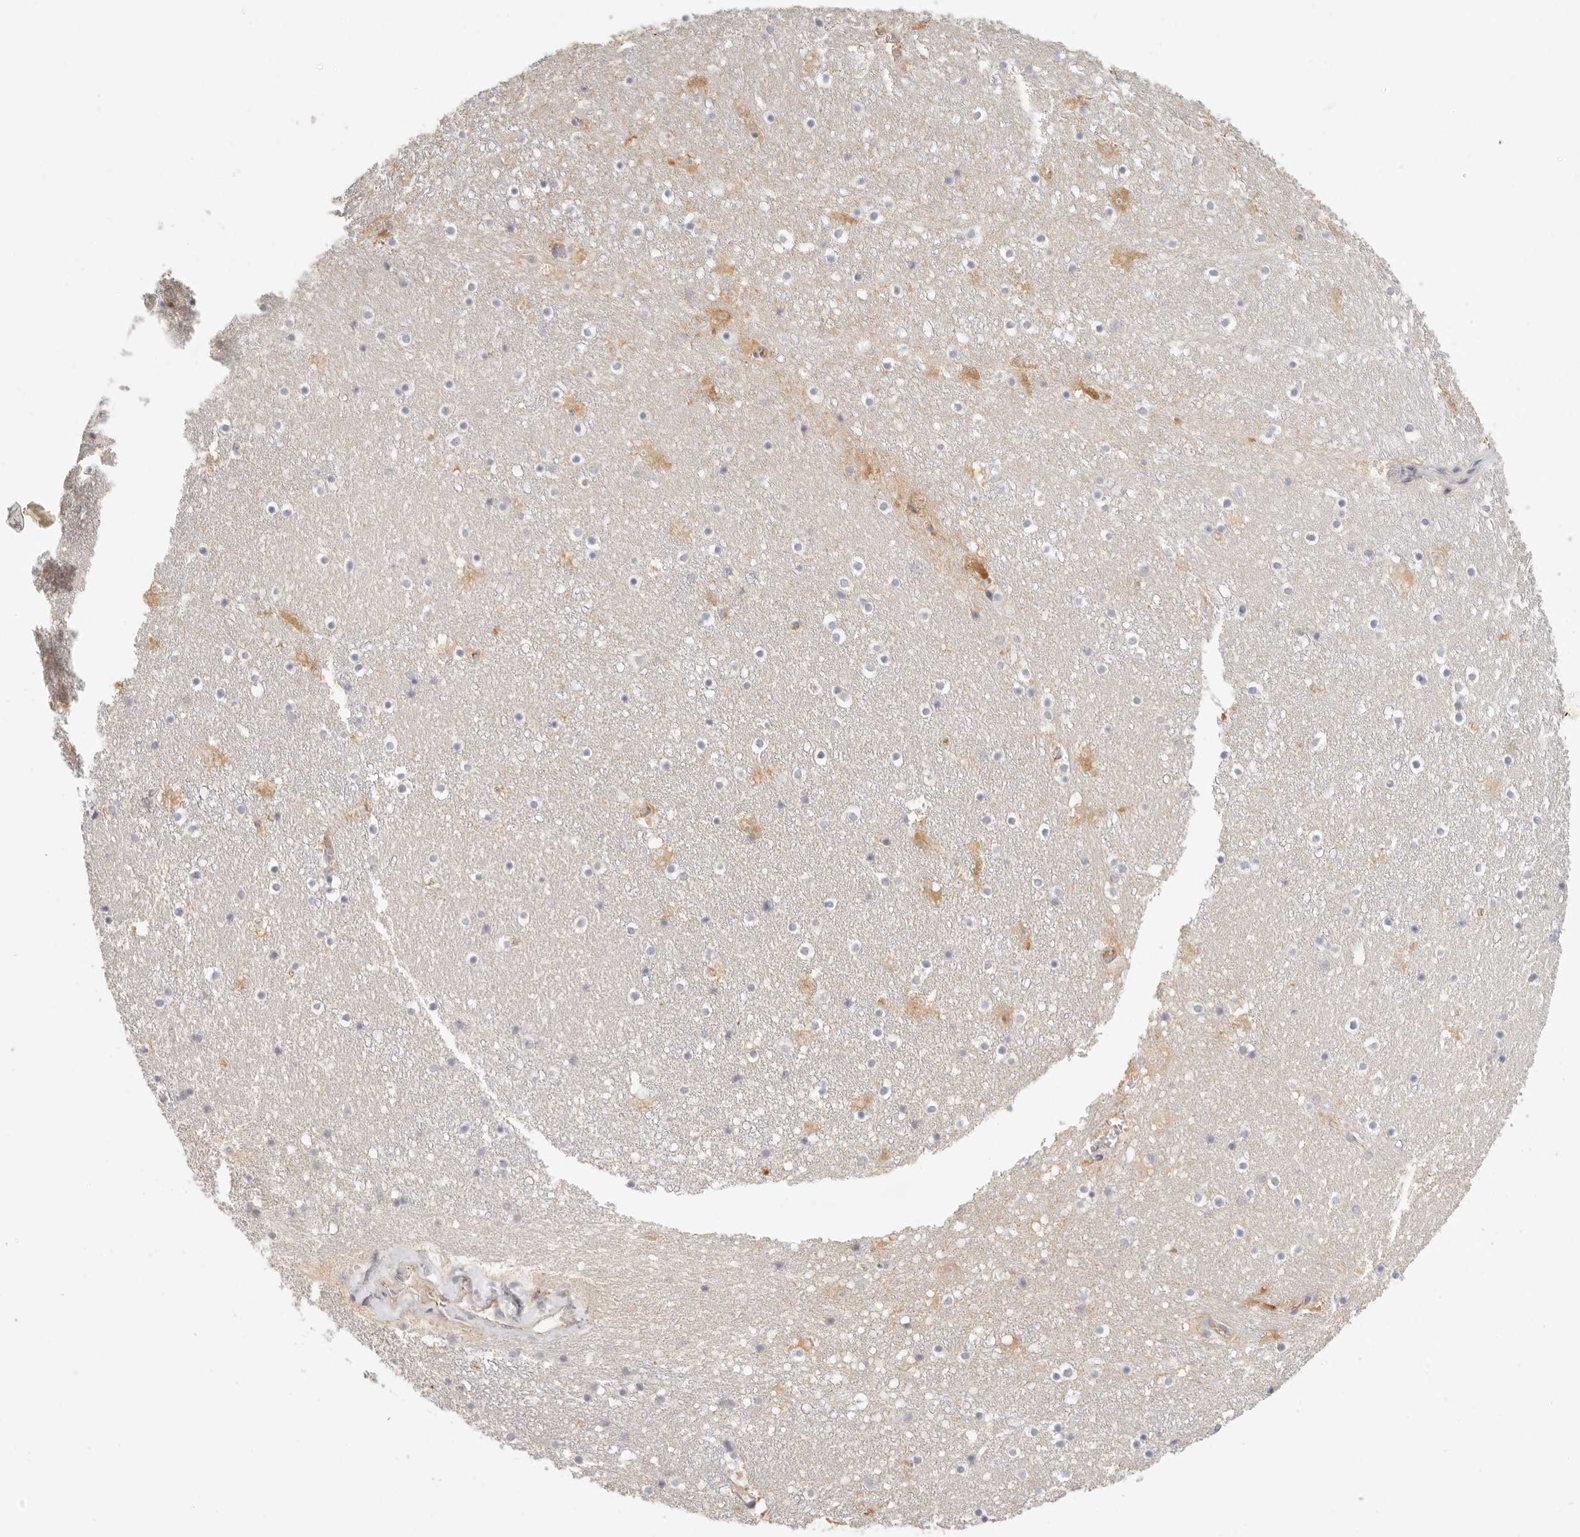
{"staining": {"intensity": "moderate", "quantity": "<25%", "location": "cytoplasmic/membranous"}, "tissue": "caudate", "cell_type": "Glial cells", "image_type": "normal", "snomed": [{"axis": "morphology", "description": "Normal tissue, NOS"}, {"axis": "topography", "description": "Lateral ventricle wall"}], "caption": "Caudate stained with immunohistochemistry shows moderate cytoplasmic/membranous positivity in approximately <25% of glial cells. The staining is performed using DAB brown chromogen to label protein expression. The nuclei are counter-stained blue using hematoxylin.", "gene": "ANXA9", "patient": {"sex": "male", "age": 45}}